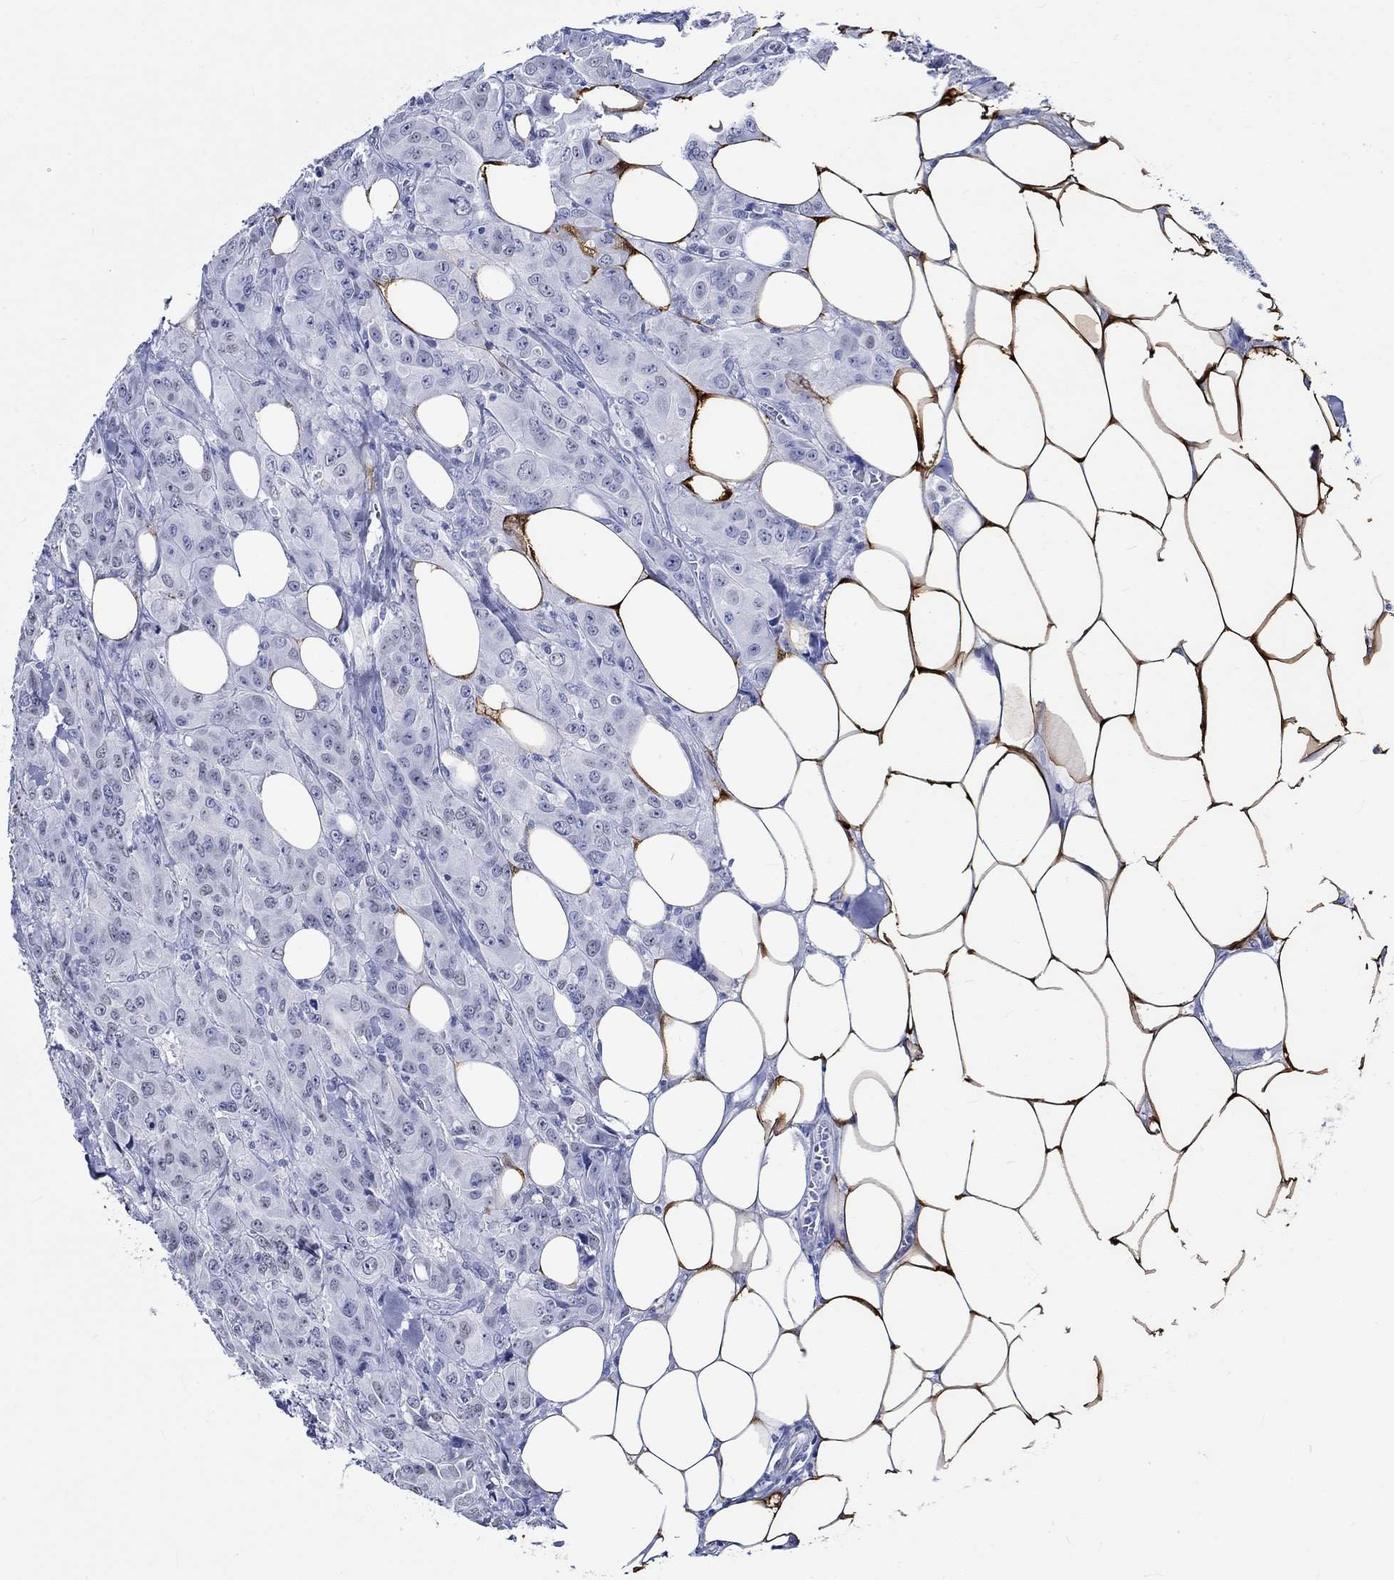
{"staining": {"intensity": "negative", "quantity": "none", "location": "none"}, "tissue": "breast cancer", "cell_type": "Tumor cells", "image_type": "cancer", "snomed": [{"axis": "morphology", "description": "Duct carcinoma"}, {"axis": "topography", "description": "Breast"}], "caption": "Breast invasive ductal carcinoma was stained to show a protein in brown. There is no significant positivity in tumor cells. (Immunohistochemistry, brightfield microscopy, high magnification).", "gene": "CRYAB", "patient": {"sex": "female", "age": 43}}